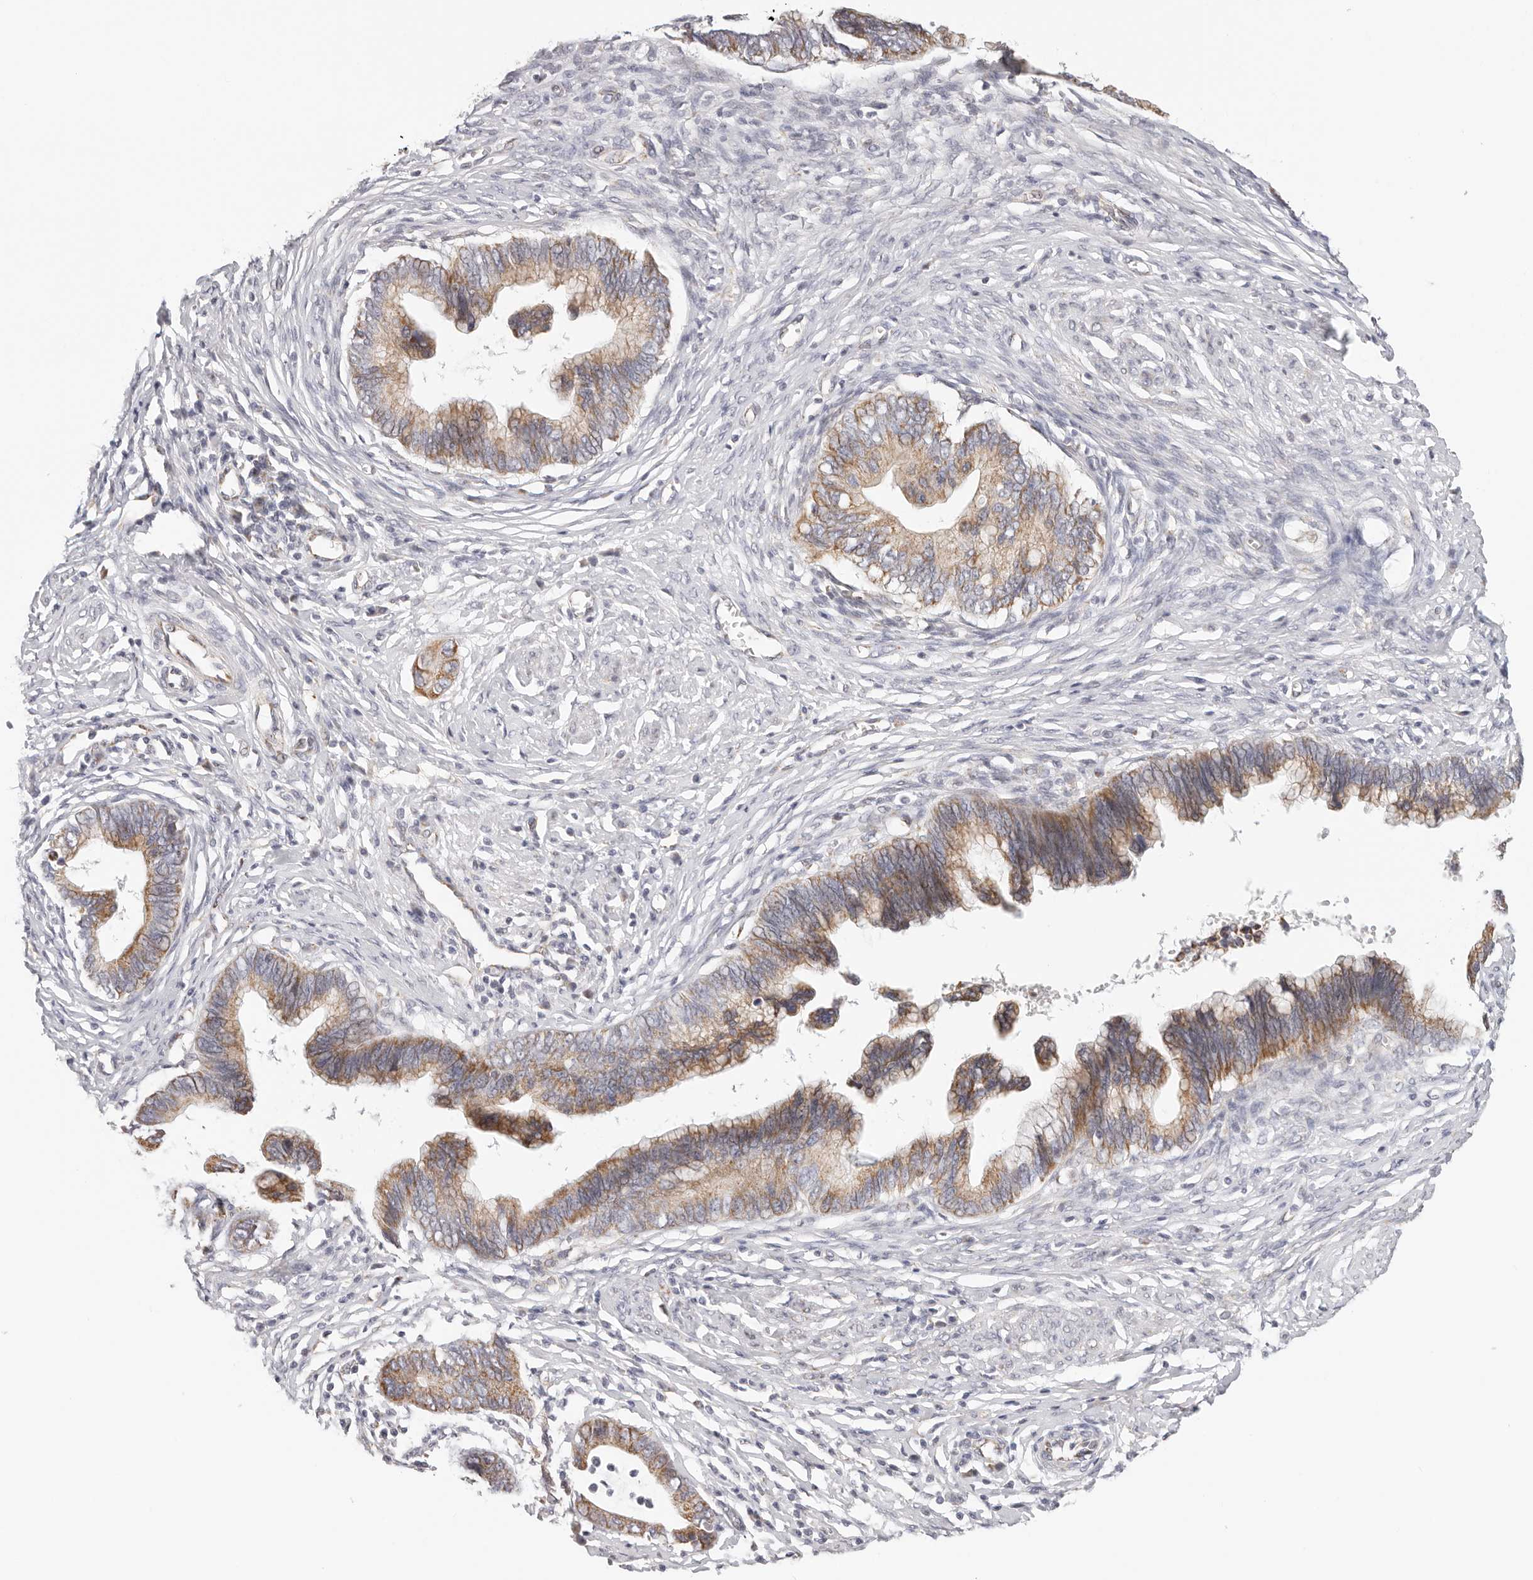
{"staining": {"intensity": "strong", "quantity": "25%-75%", "location": "cytoplasmic/membranous"}, "tissue": "cervical cancer", "cell_type": "Tumor cells", "image_type": "cancer", "snomed": [{"axis": "morphology", "description": "Adenocarcinoma, NOS"}, {"axis": "topography", "description": "Cervix"}], "caption": "Immunohistochemistry micrograph of neoplastic tissue: cervical cancer (adenocarcinoma) stained using immunohistochemistry displays high levels of strong protein expression localized specifically in the cytoplasmic/membranous of tumor cells, appearing as a cytoplasmic/membranous brown color.", "gene": "AFDN", "patient": {"sex": "female", "age": 44}}